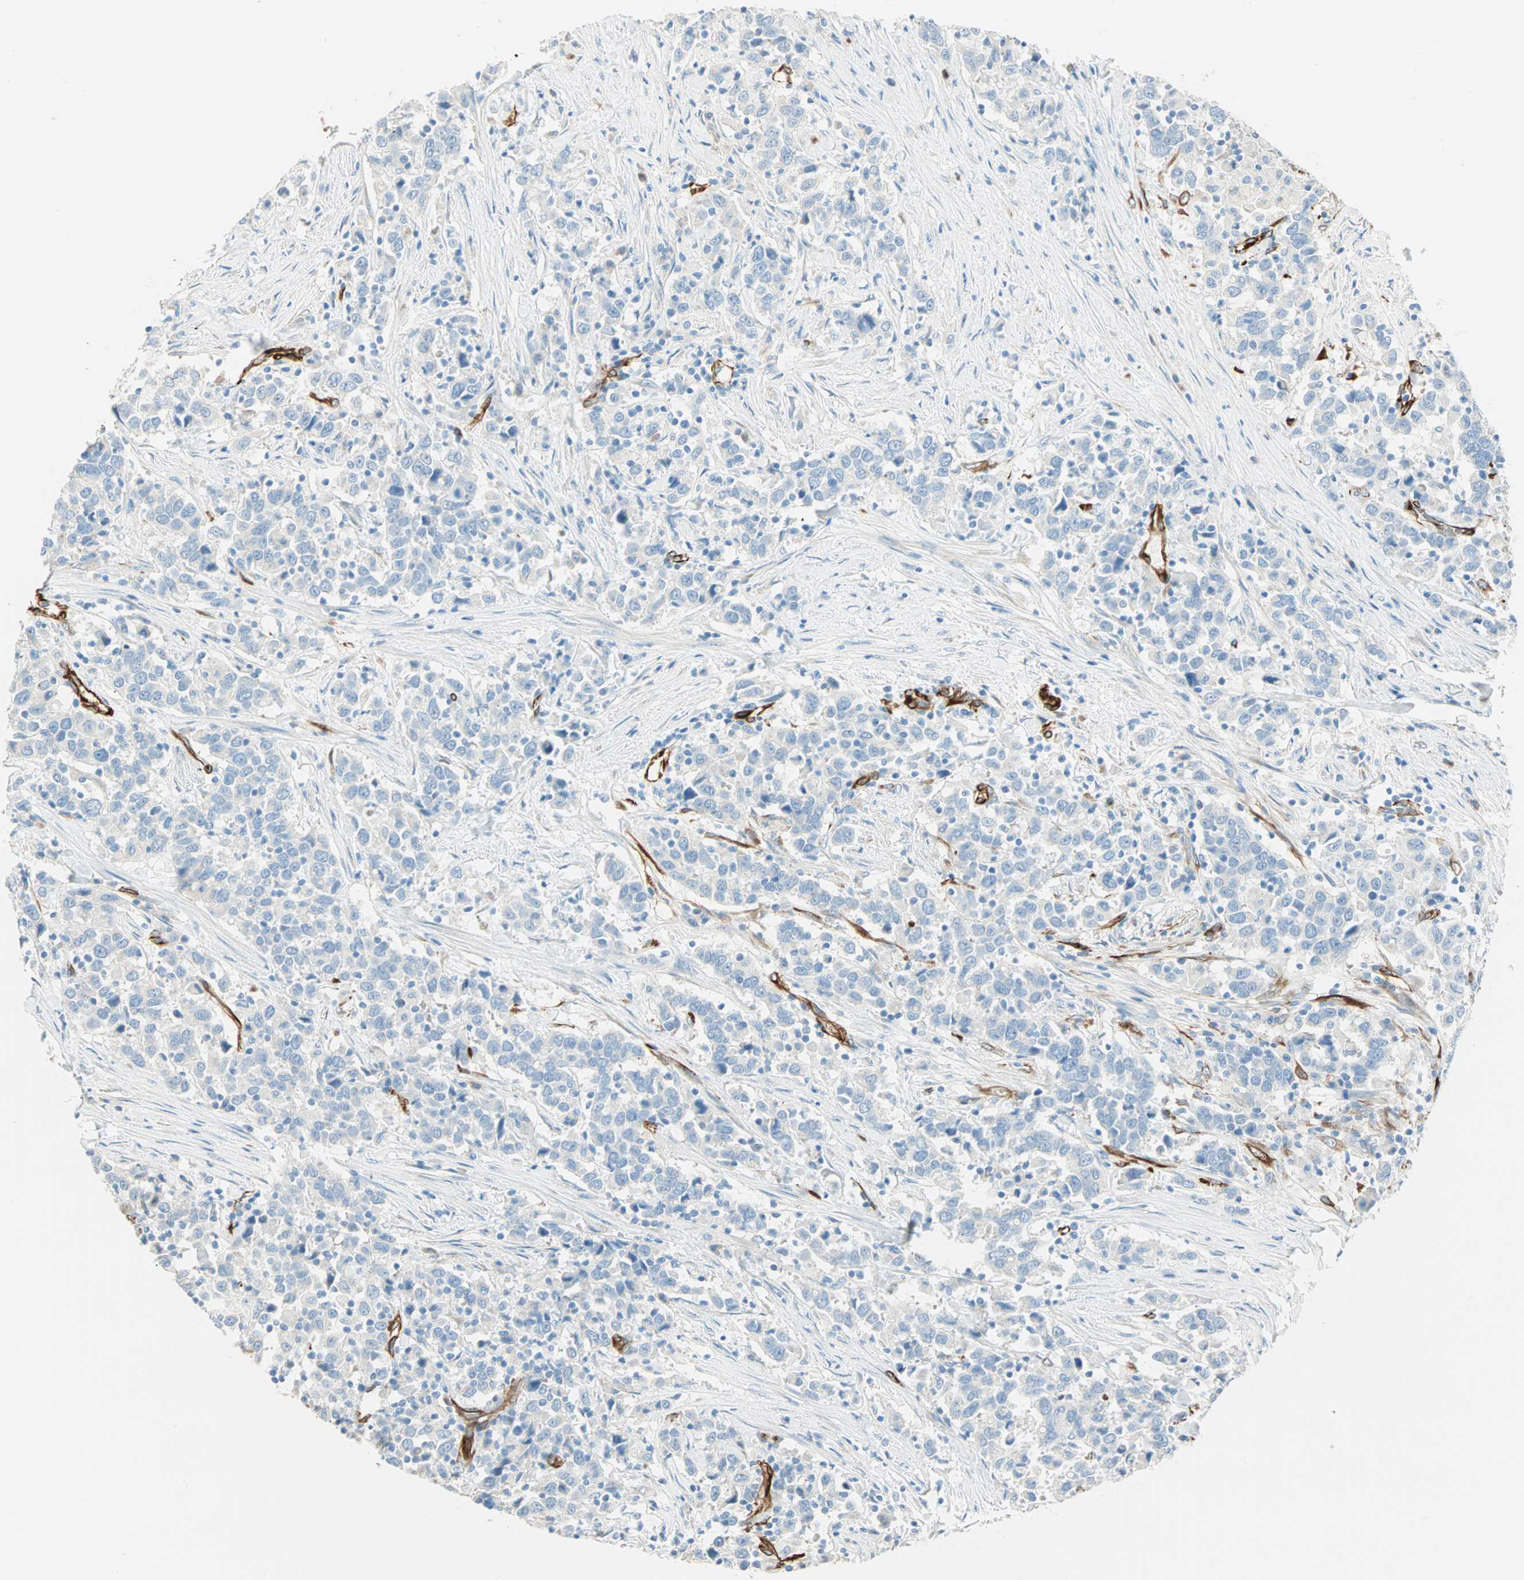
{"staining": {"intensity": "negative", "quantity": "none", "location": "none"}, "tissue": "urothelial cancer", "cell_type": "Tumor cells", "image_type": "cancer", "snomed": [{"axis": "morphology", "description": "Urothelial carcinoma, High grade"}, {"axis": "topography", "description": "Urinary bladder"}], "caption": "Human urothelial cancer stained for a protein using IHC displays no expression in tumor cells.", "gene": "NES", "patient": {"sex": "male", "age": 61}}